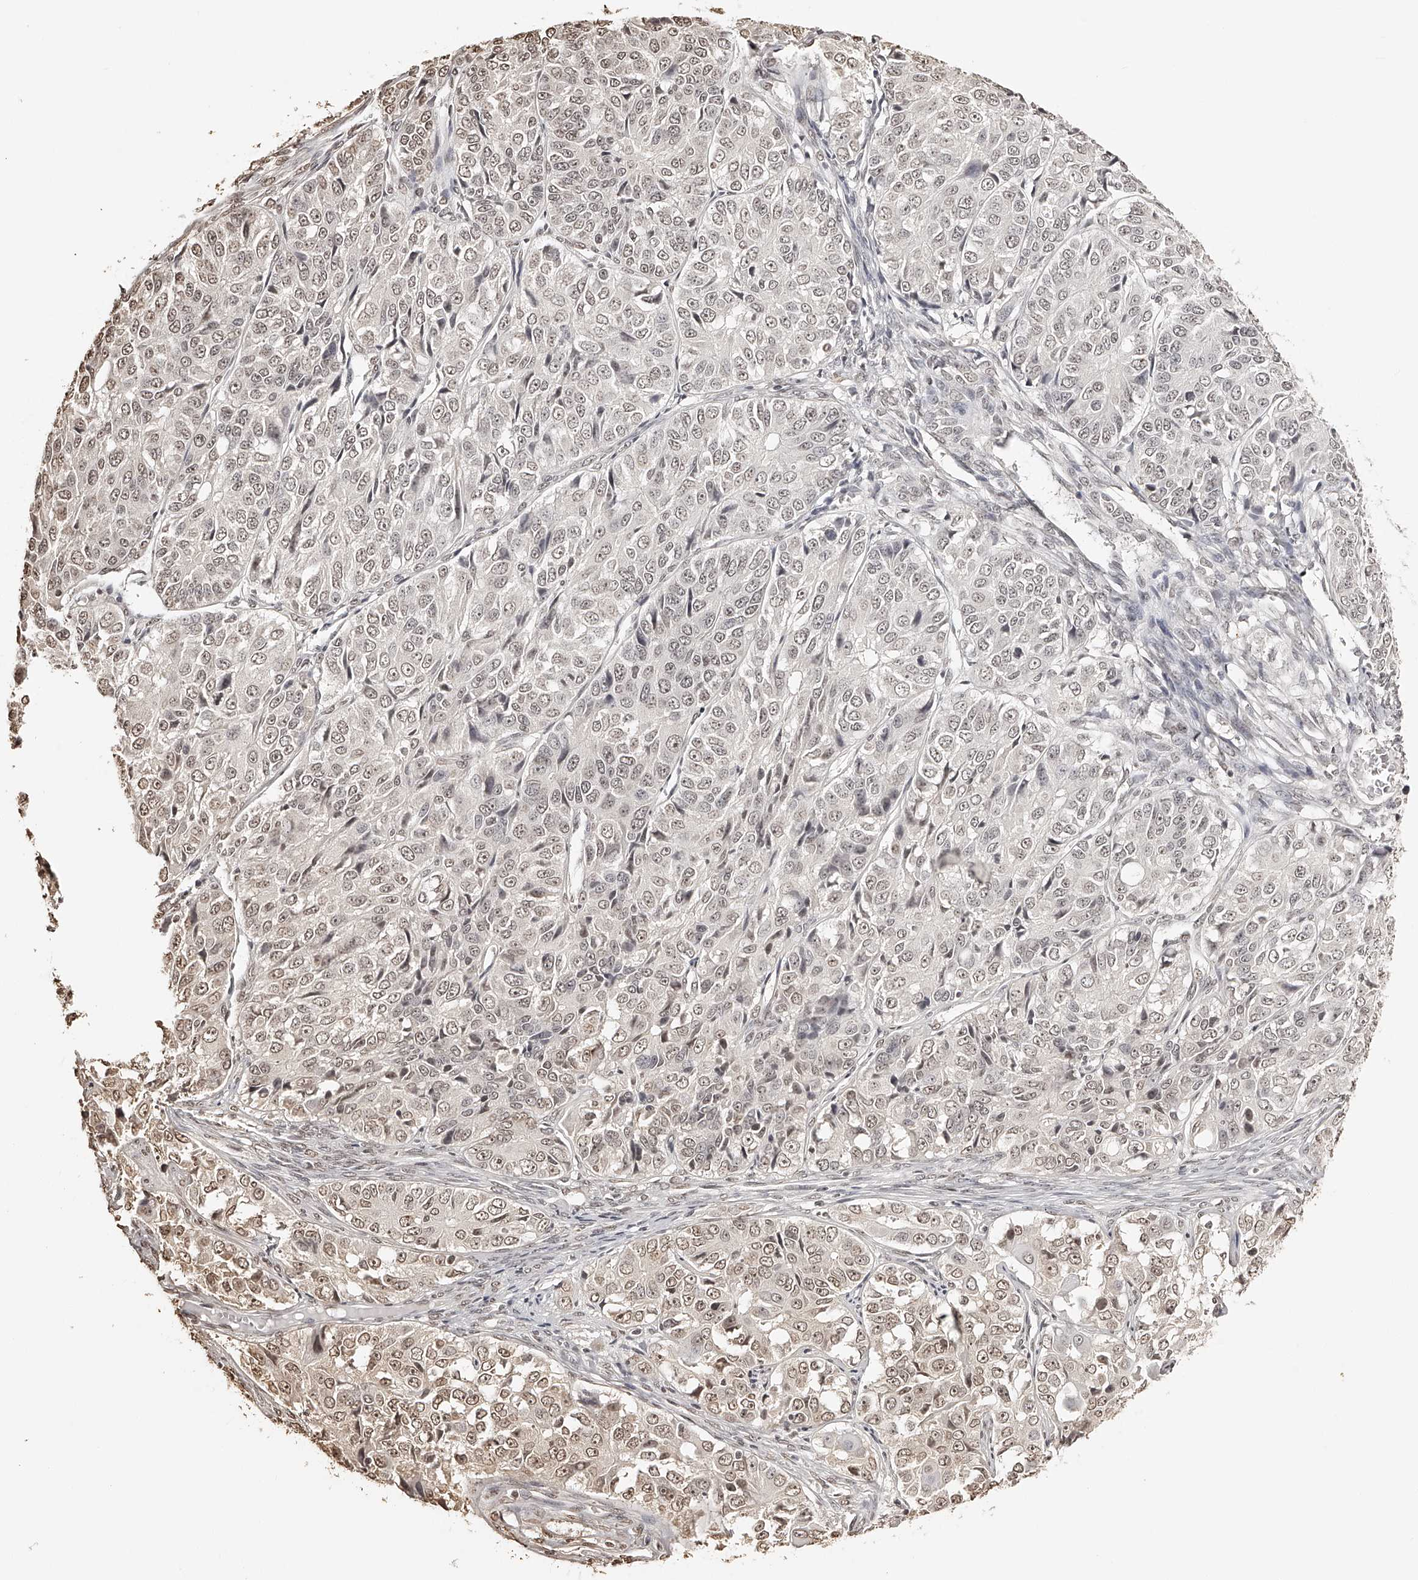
{"staining": {"intensity": "weak", "quantity": ">75%", "location": "nuclear"}, "tissue": "ovarian cancer", "cell_type": "Tumor cells", "image_type": "cancer", "snomed": [{"axis": "morphology", "description": "Carcinoma, endometroid"}, {"axis": "topography", "description": "Ovary"}], "caption": "Immunohistochemical staining of ovarian cancer (endometroid carcinoma) exhibits low levels of weak nuclear protein staining in about >75% of tumor cells. The staining was performed using DAB to visualize the protein expression in brown, while the nuclei were stained in blue with hematoxylin (Magnification: 20x).", "gene": "ZNF503", "patient": {"sex": "female", "age": 51}}